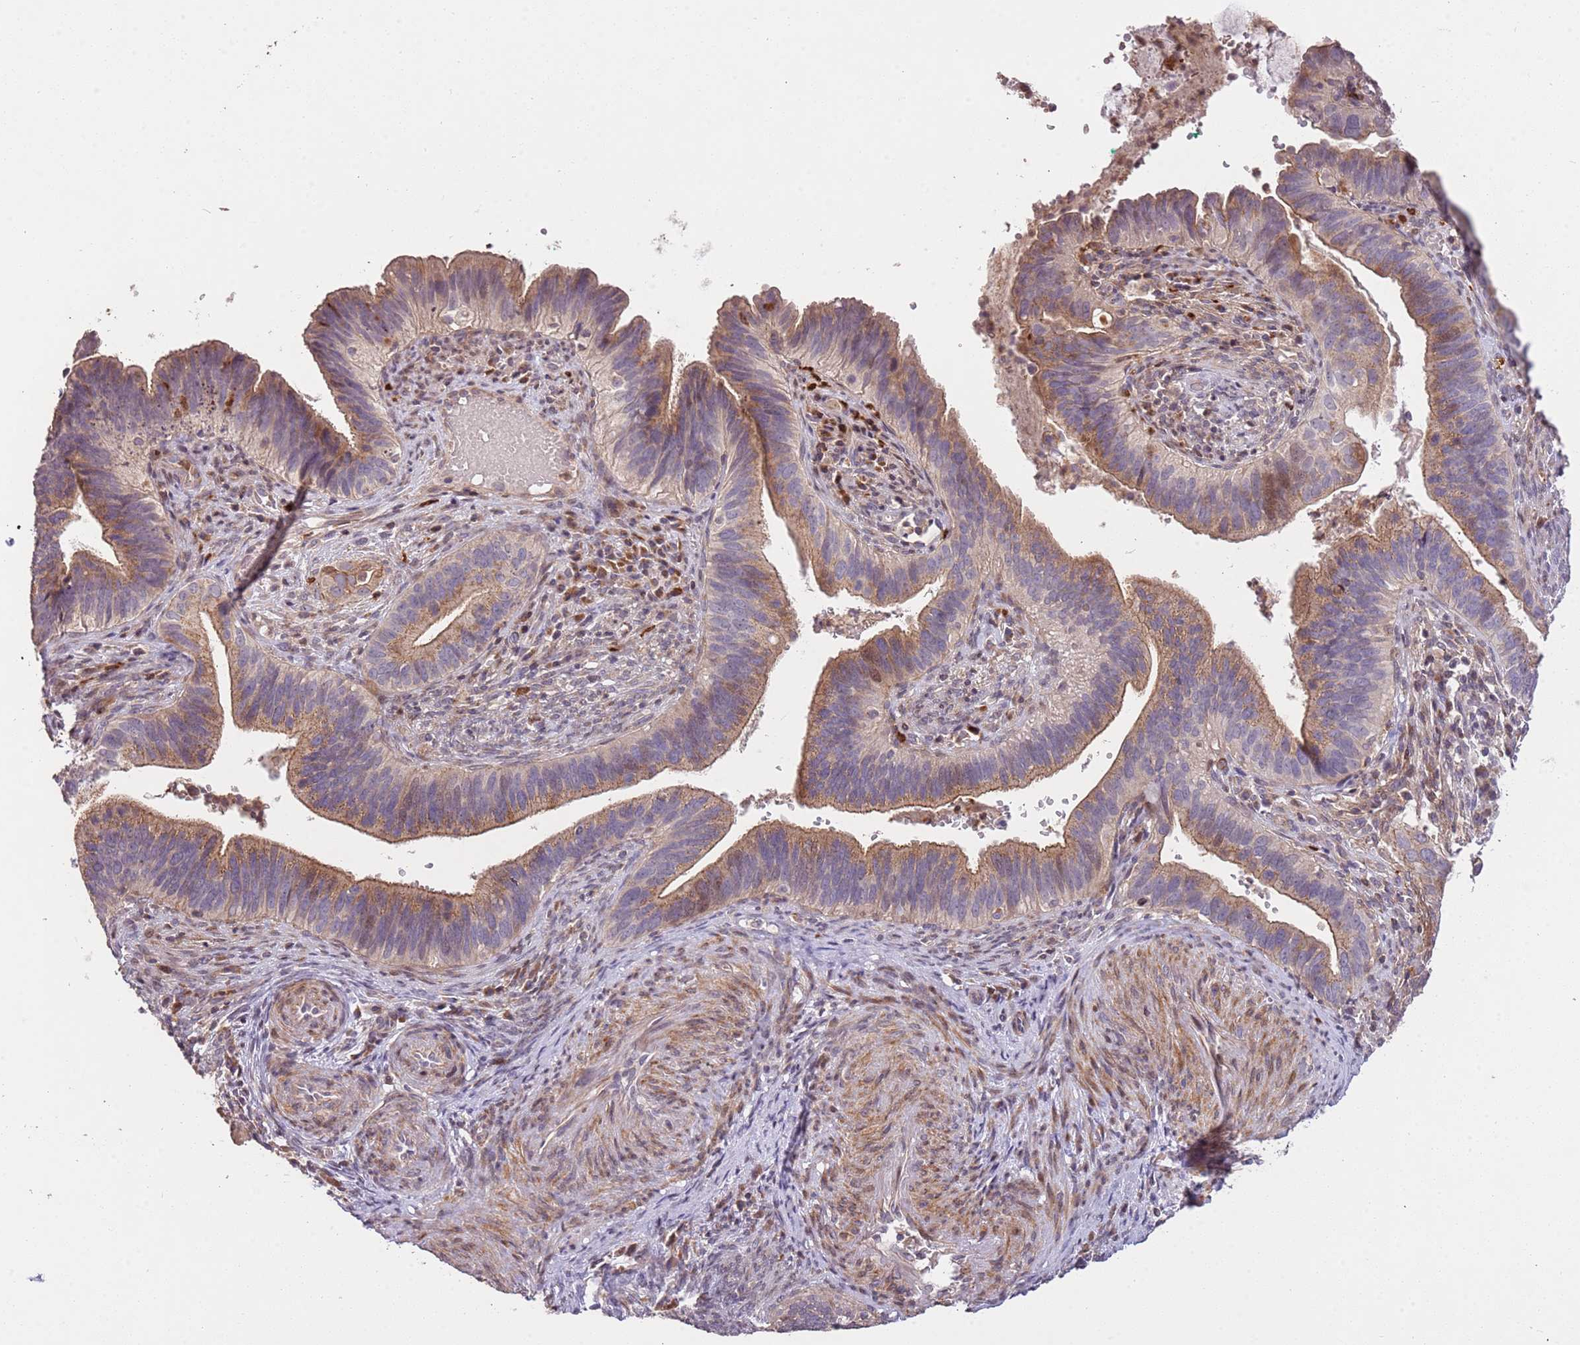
{"staining": {"intensity": "moderate", "quantity": ">75%", "location": "cytoplasmic/membranous"}, "tissue": "cervical cancer", "cell_type": "Tumor cells", "image_type": "cancer", "snomed": [{"axis": "morphology", "description": "Adenocarcinoma, NOS"}, {"axis": "topography", "description": "Cervix"}], "caption": "Tumor cells reveal medium levels of moderate cytoplasmic/membranous positivity in approximately >75% of cells in cervical adenocarcinoma. The protein of interest is stained brown, and the nuclei are stained in blue (DAB IHC with brightfield microscopy, high magnification).", "gene": "SLC16A4", "patient": {"sex": "female", "age": 42}}